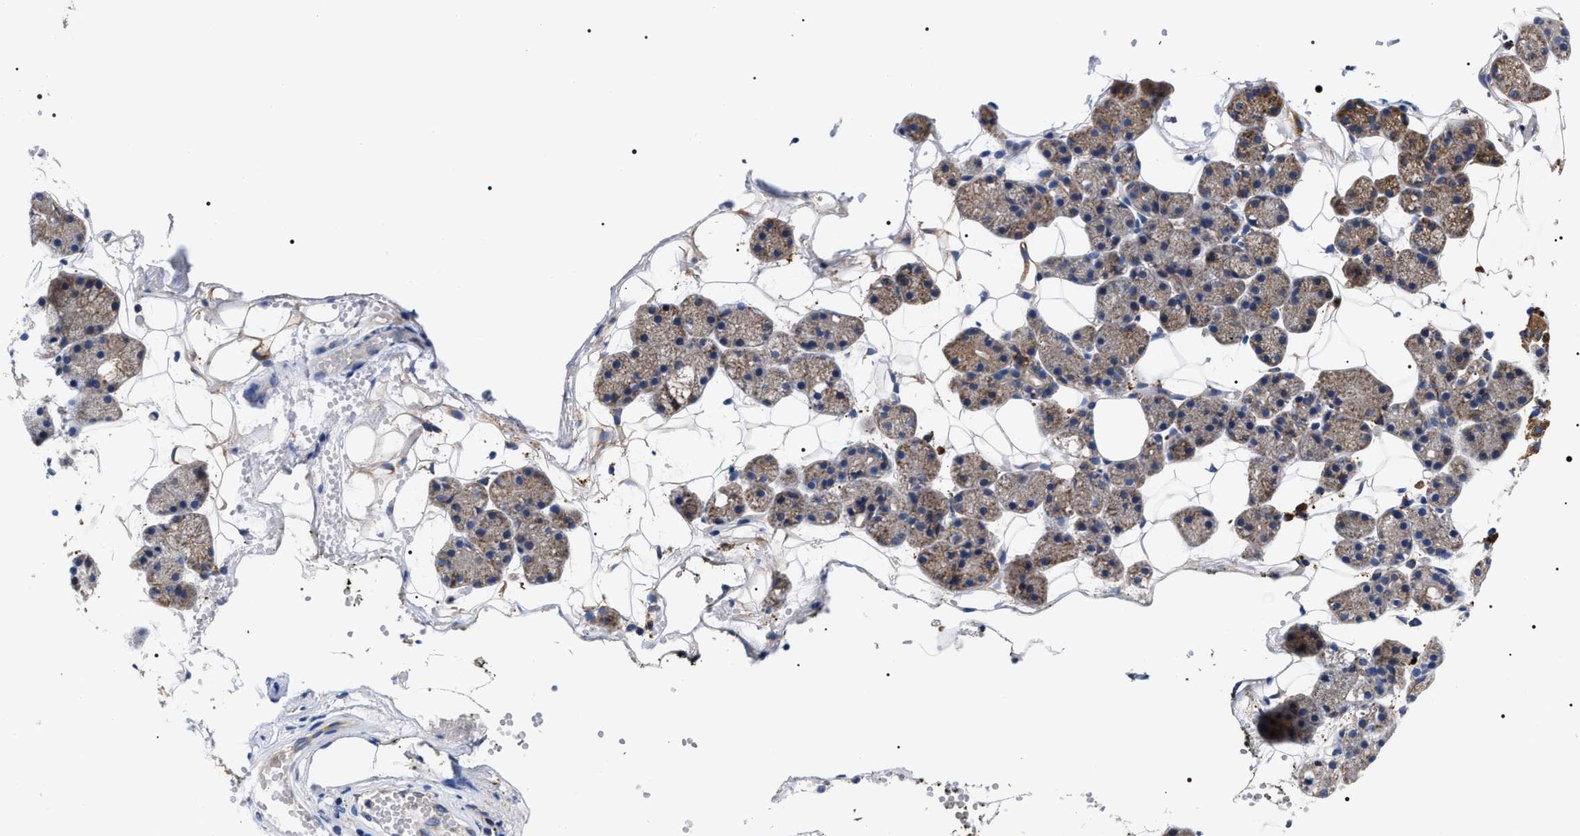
{"staining": {"intensity": "moderate", "quantity": ">75%", "location": "cytoplasmic/membranous"}, "tissue": "salivary gland", "cell_type": "Glandular cells", "image_type": "normal", "snomed": [{"axis": "morphology", "description": "Normal tissue, NOS"}, {"axis": "topography", "description": "Salivary gland"}], "caption": "This histopathology image shows benign salivary gland stained with immunohistochemistry (IHC) to label a protein in brown. The cytoplasmic/membranous of glandular cells show moderate positivity for the protein. Nuclei are counter-stained blue.", "gene": "MACC1", "patient": {"sex": "female", "age": 33}}